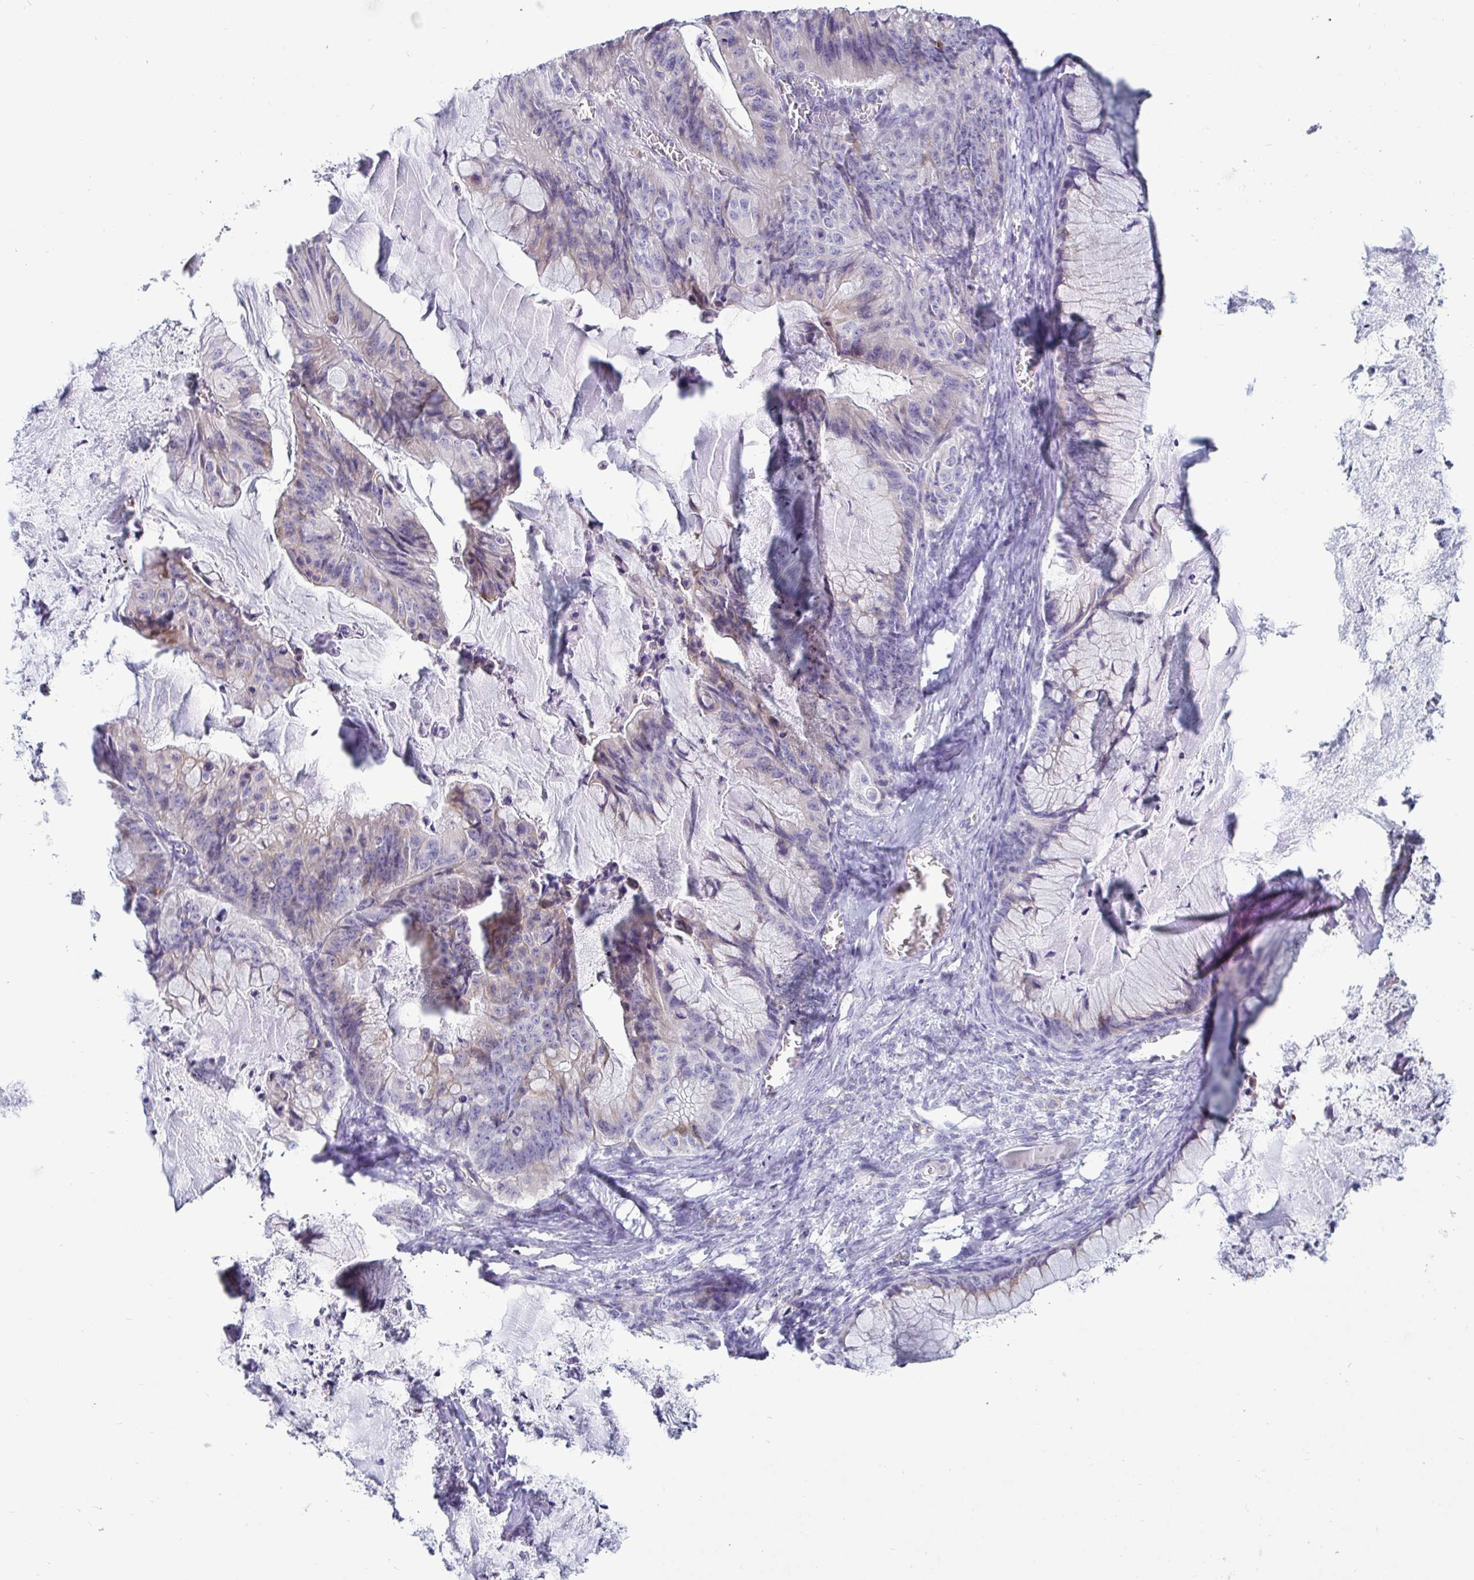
{"staining": {"intensity": "negative", "quantity": "none", "location": "none"}, "tissue": "ovarian cancer", "cell_type": "Tumor cells", "image_type": "cancer", "snomed": [{"axis": "morphology", "description": "Cystadenocarcinoma, mucinous, NOS"}, {"axis": "topography", "description": "Ovary"}], "caption": "Ovarian cancer (mucinous cystadenocarcinoma) stained for a protein using immunohistochemistry (IHC) demonstrates no expression tumor cells.", "gene": "TFPI2", "patient": {"sex": "female", "age": 72}}